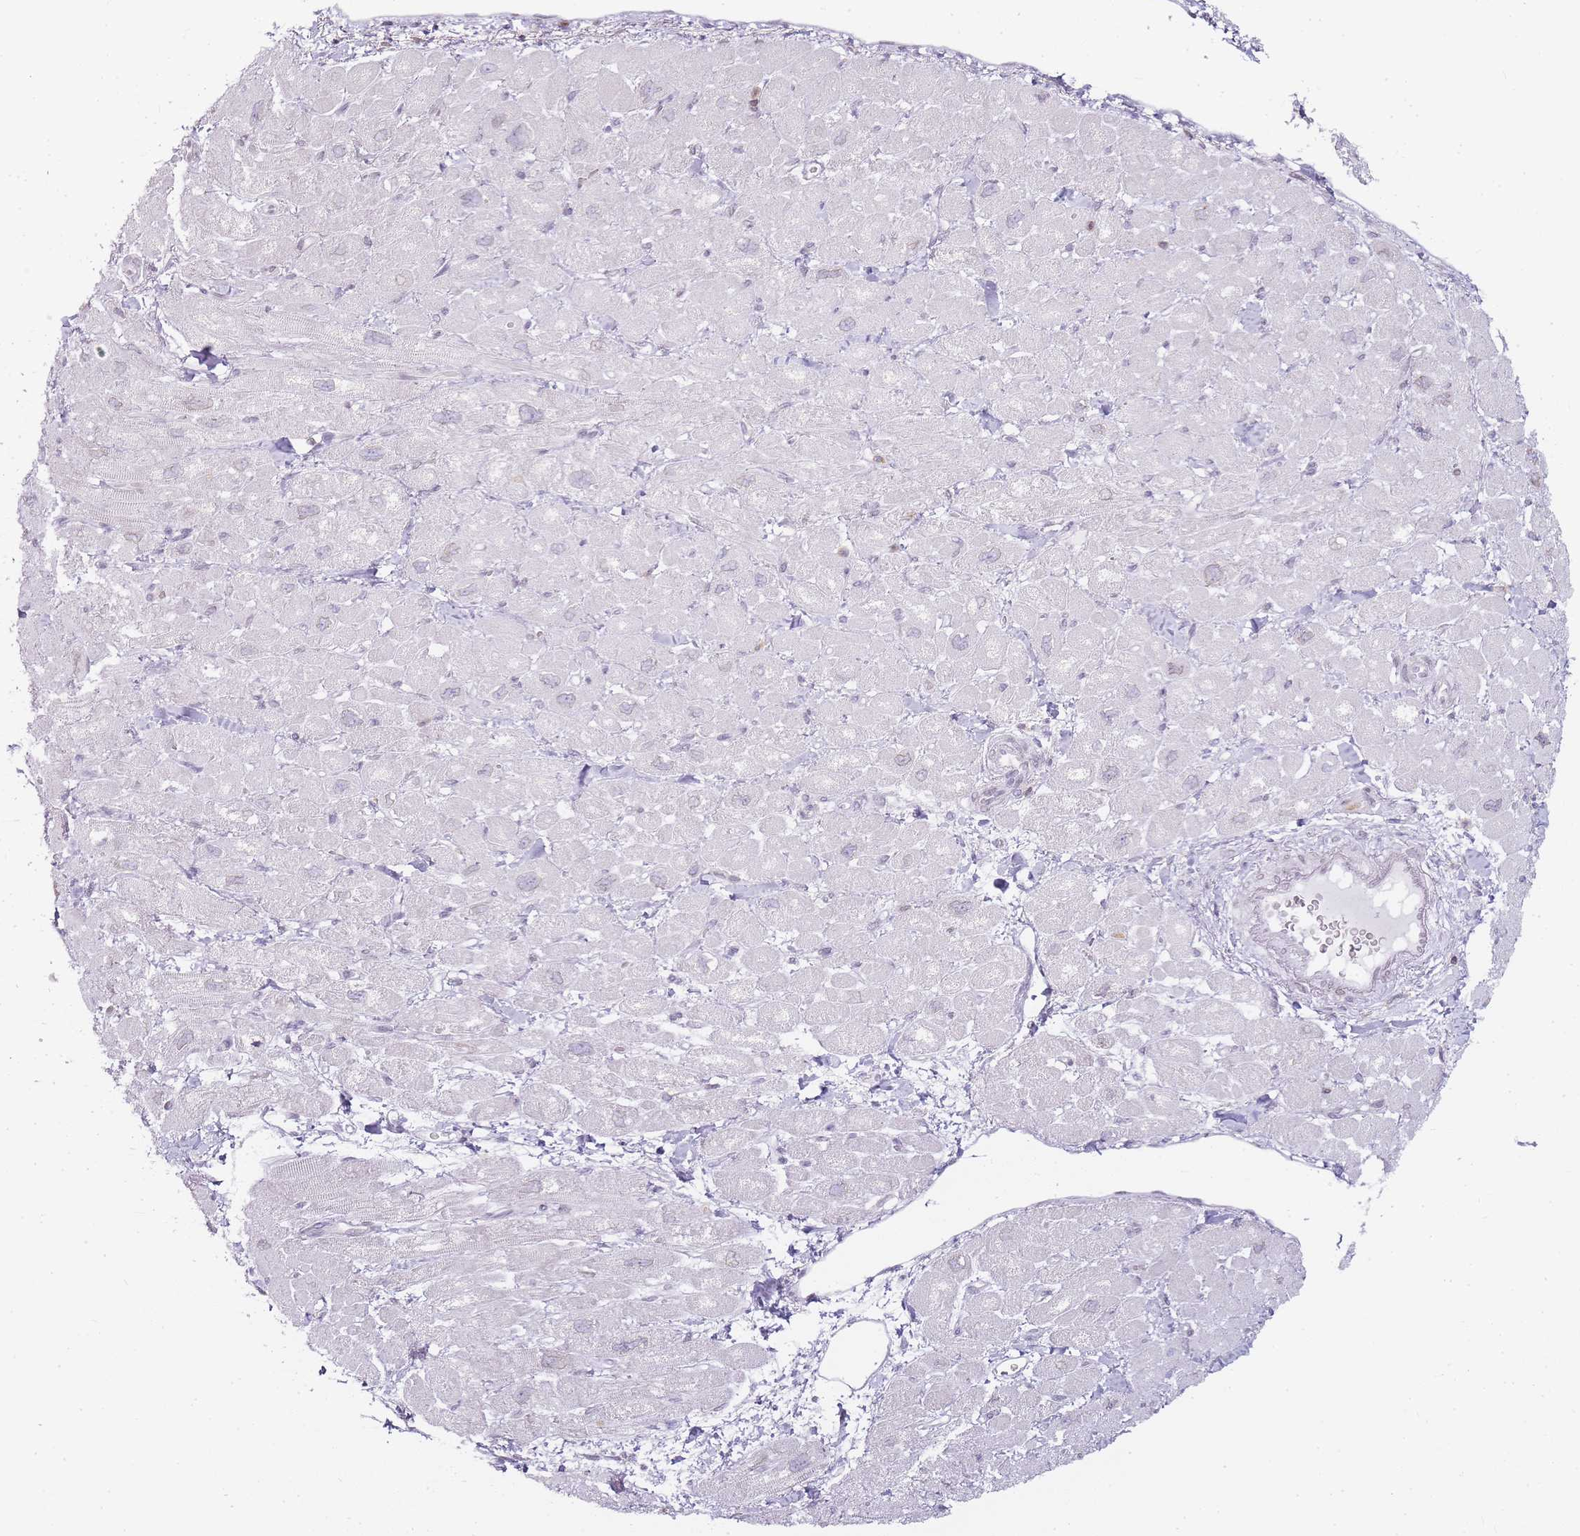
{"staining": {"intensity": "negative", "quantity": "none", "location": "none"}, "tissue": "heart muscle", "cell_type": "Cardiomyocytes", "image_type": "normal", "snomed": [{"axis": "morphology", "description": "Normal tissue, NOS"}, {"axis": "topography", "description": "Heart"}], "caption": "Photomicrograph shows no protein expression in cardiomyocytes of normal heart muscle.", "gene": "JAKMIP1", "patient": {"sex": "male", "age": 65}}